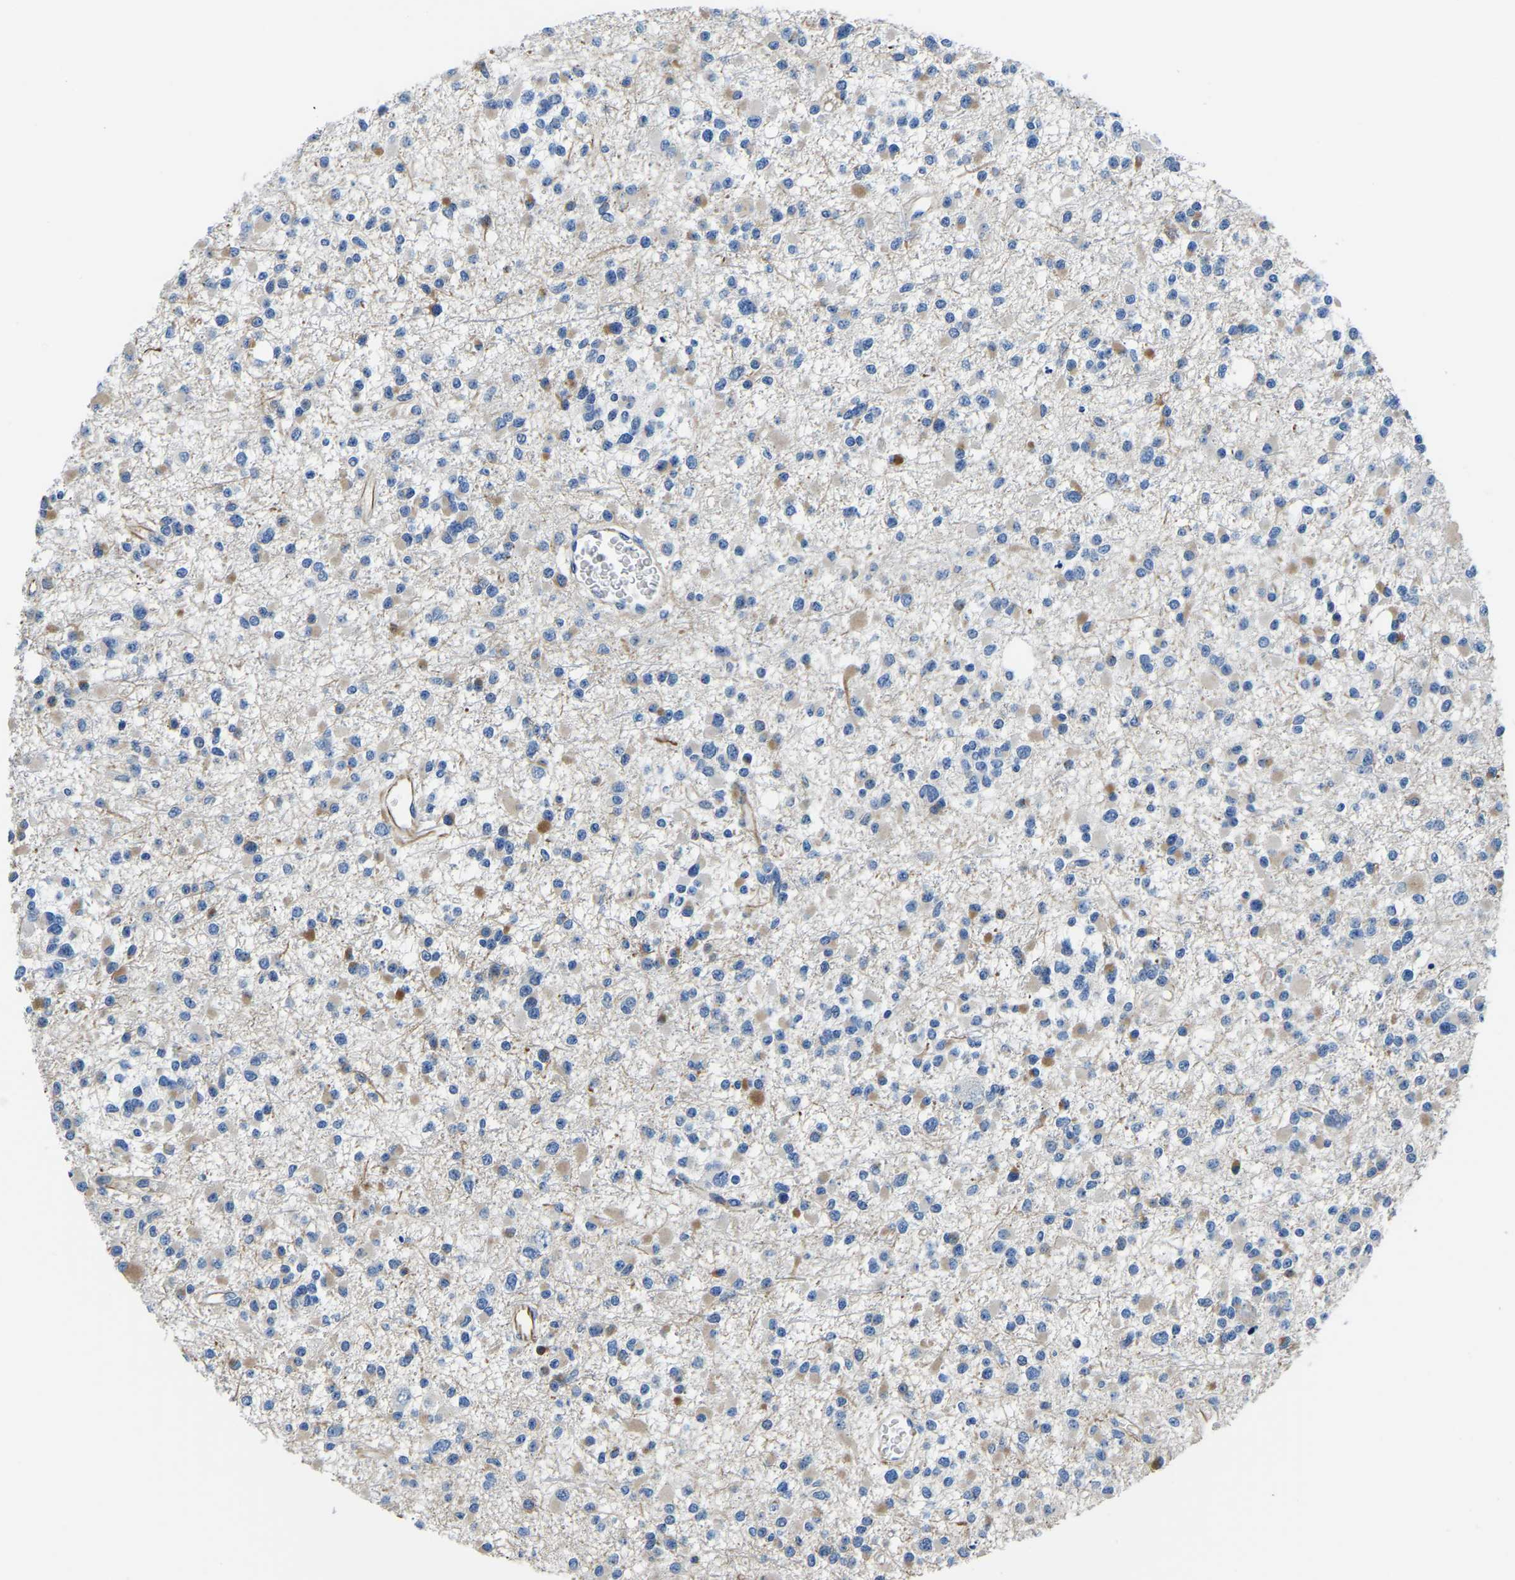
{"staining": {"intensity": "weak", "quantity": "<25%", "location": "cytoplasmic/membranous"}, "tissue": "glioma", "cell_type": "Tumor cells", "image_type": "cancer", "snomed": [{"axis": "morphology", "description": "Glioma, malignant, Low grade"}, {"axis": "topography", "description": "Brain"}], "caption": "Immunohistochemistry of human malignant low-grade glioma shows no positivity in tumor cells.", "gene": "MS4A3", "patient": {"sex": "female", "age": 22}}